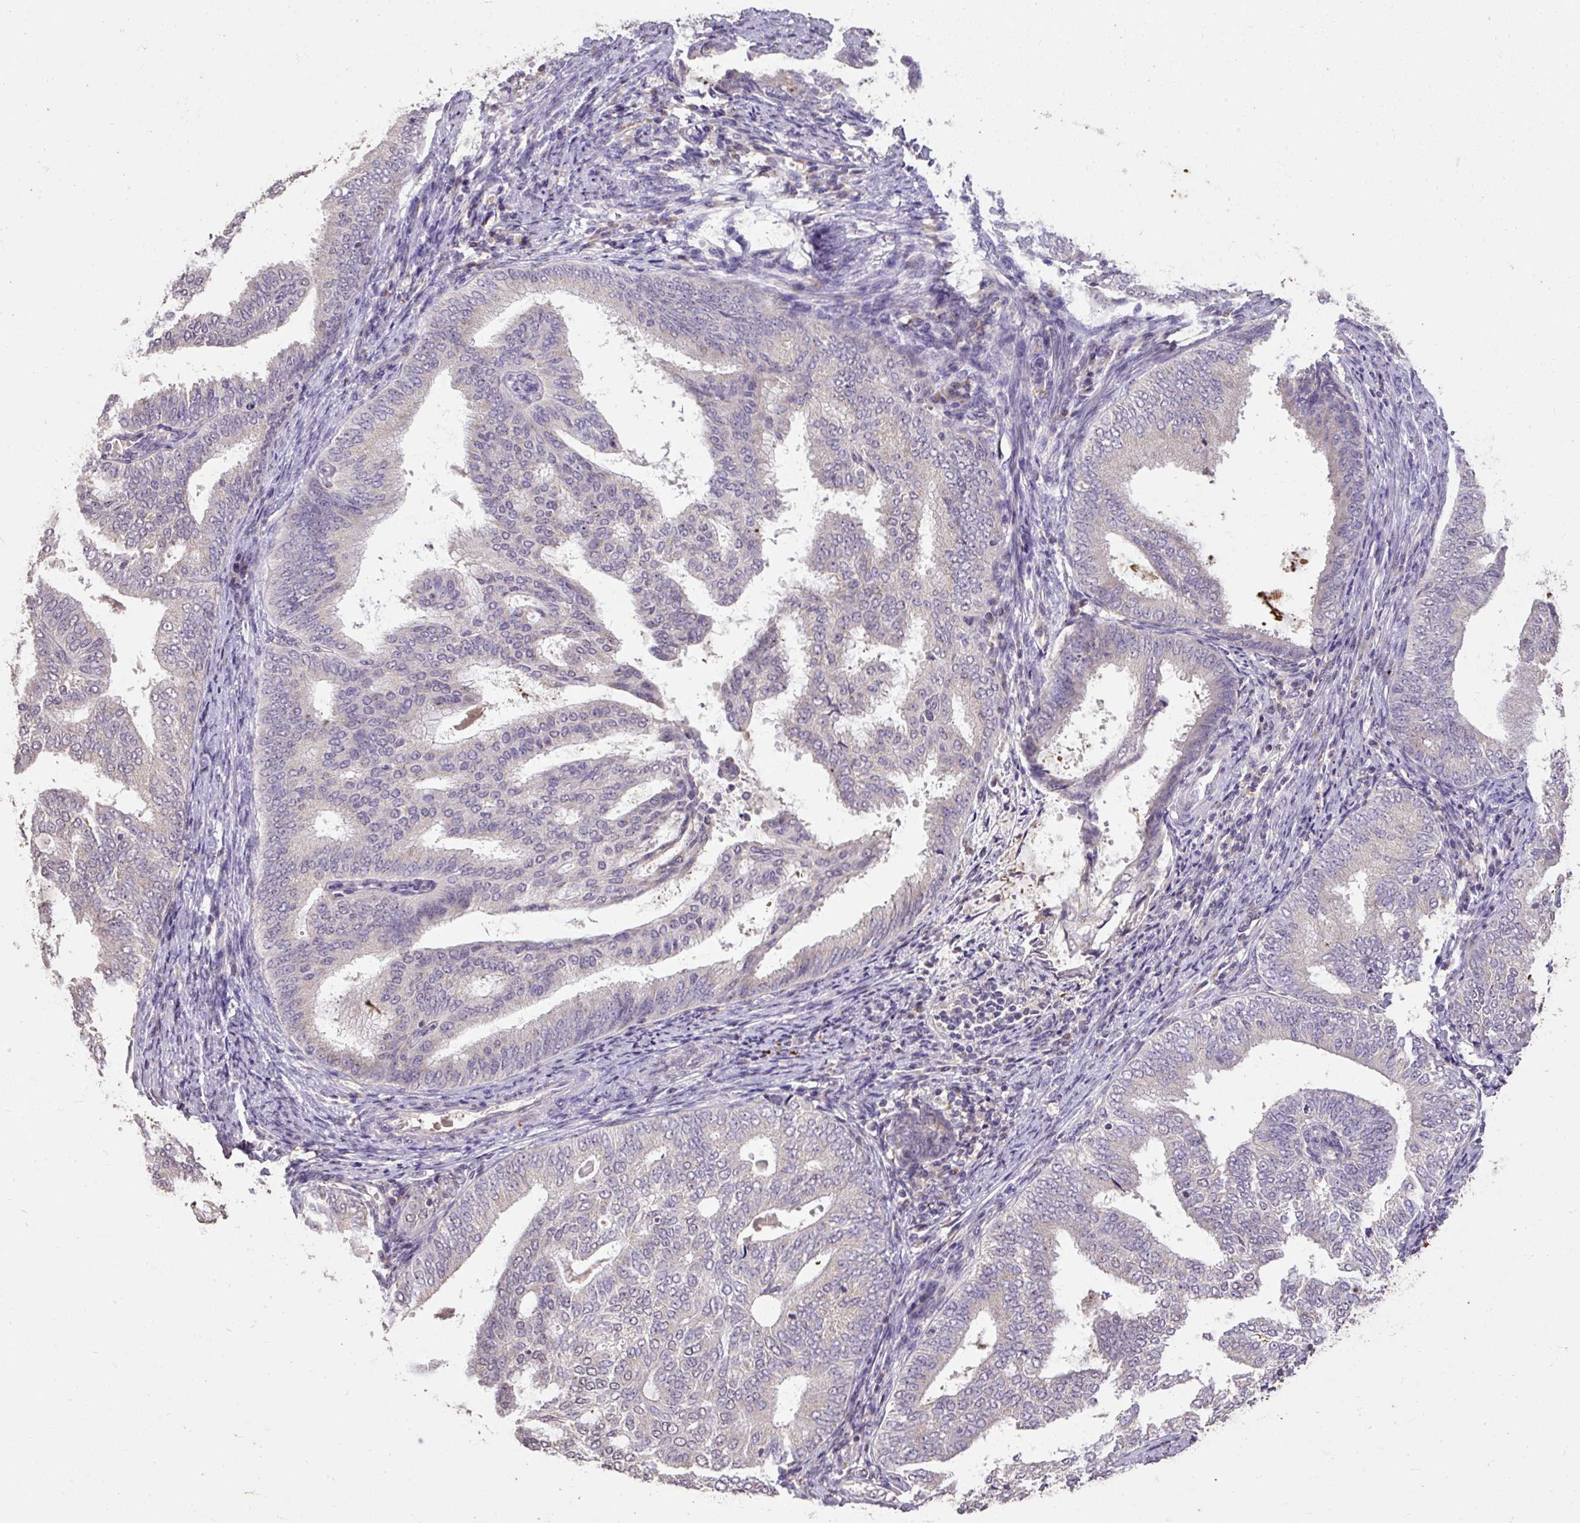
{"staining": {"intensity": "negative", "quantity": "none", "location": "none"}, "tissue": "endometrial cancer", "cell_type": "Tumor cells", "image_type": "cancer", "snomed": [{"axis": "morphology", "description": "Adenocarcinoma, NOS"}, {"axis": "topography", "description": "Endometrium"}], "caption": "Tumor cells are negative for protein expression in human adenocarcinoma (endometrial).", "gene": "LRTM2", "patient": {"sex": "female", "age": 58}}